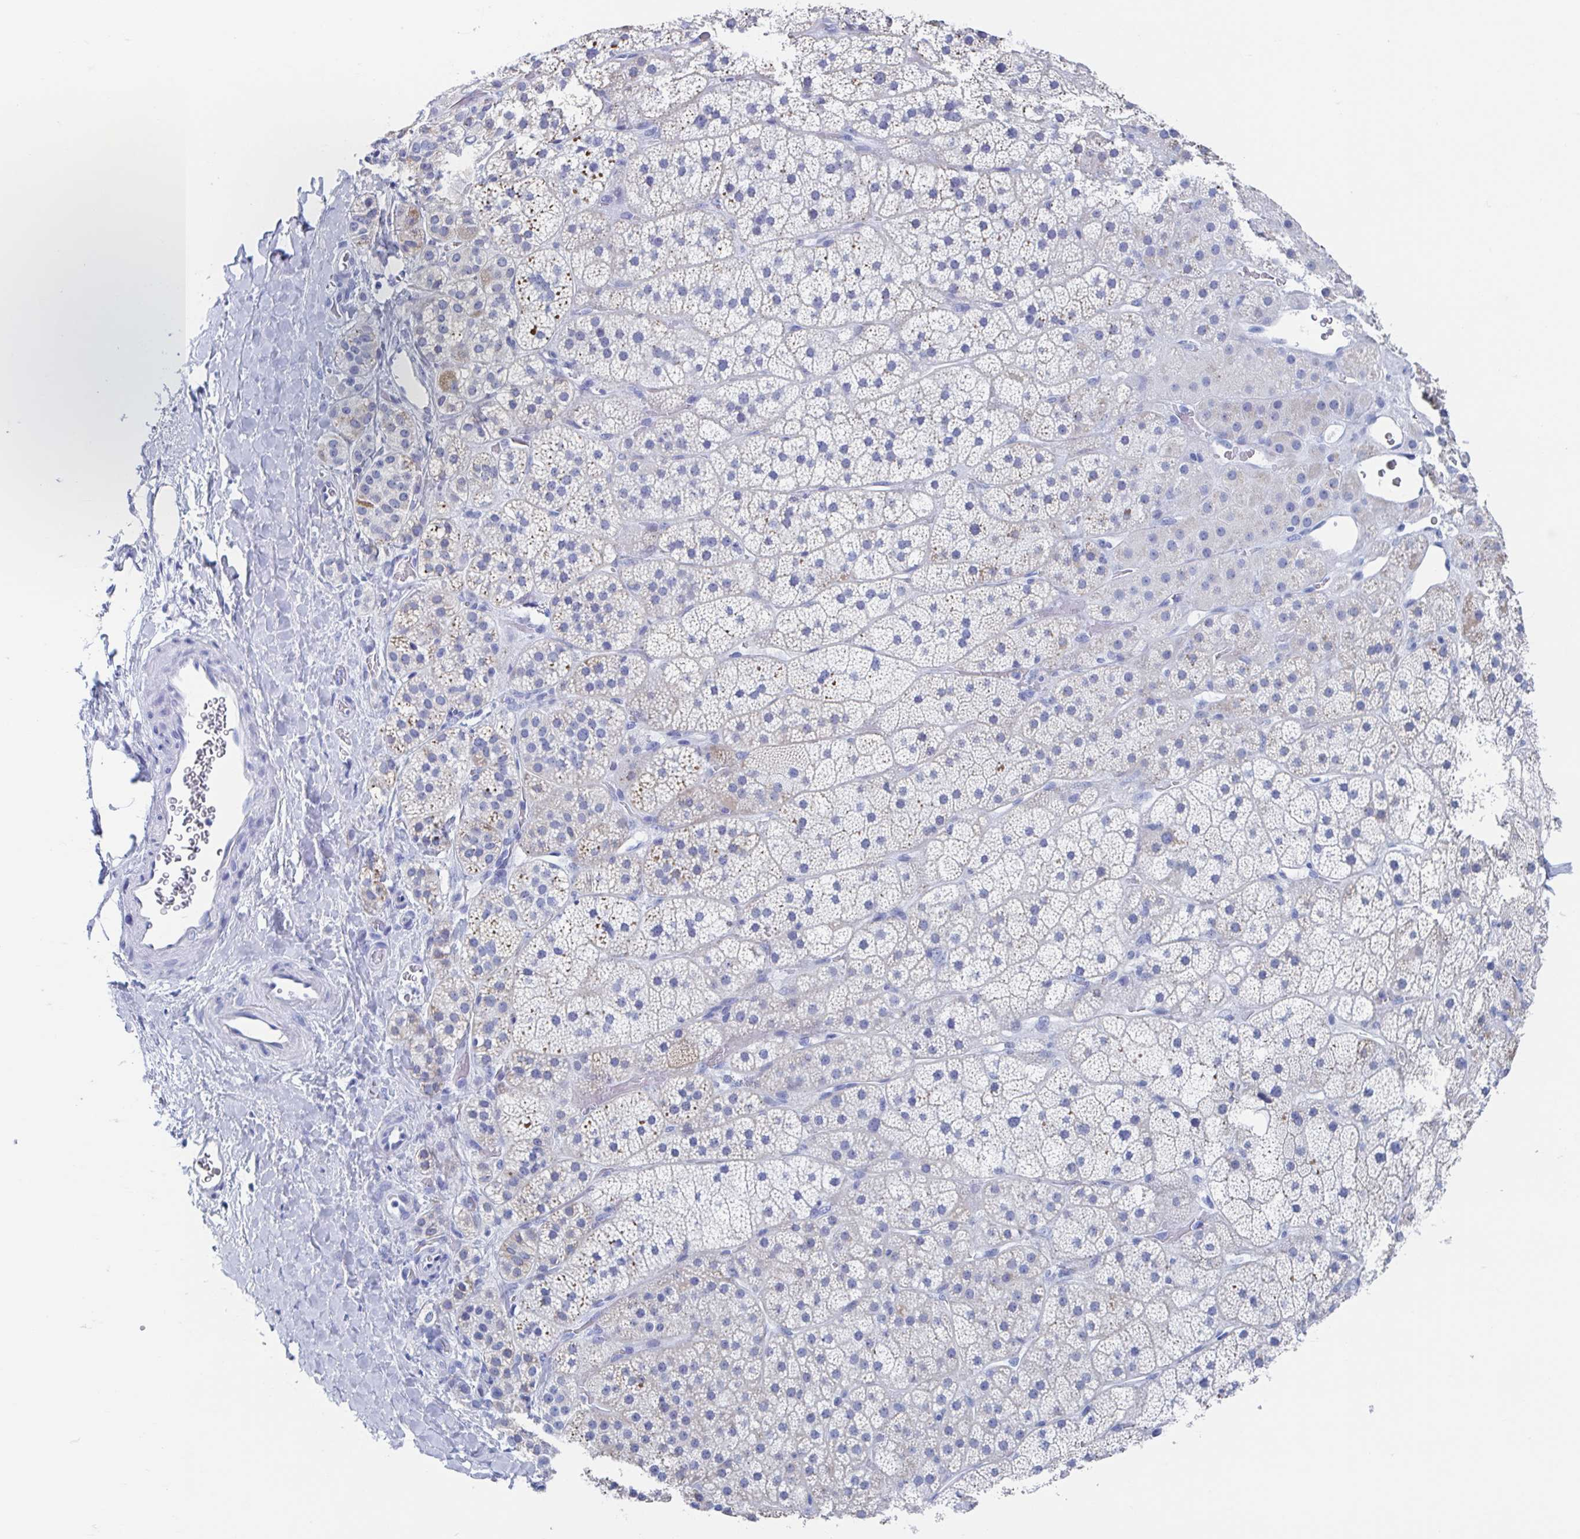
{"staining": {"intensity": "negative", "quantity": "none", "location": "none"}, "tissue": "adrenal gland", "cell_type": "Glandular cells", "image_type": "normal", "snomed": [{"axis": "morphology", "description": "Normal tissue, NOS"}, {"axis": "topography", "description": "Adrenal gland"}], "caption": "Immunohistochemical staining of unremarkable human adrenal gland displays no significant expression in glandular cells. (Brightfield microscopy of DAB immunohistochemistry (IHC) at high magnification).", "gene": "C10orf53", "patient": {"sex": "male", "age": 57}}